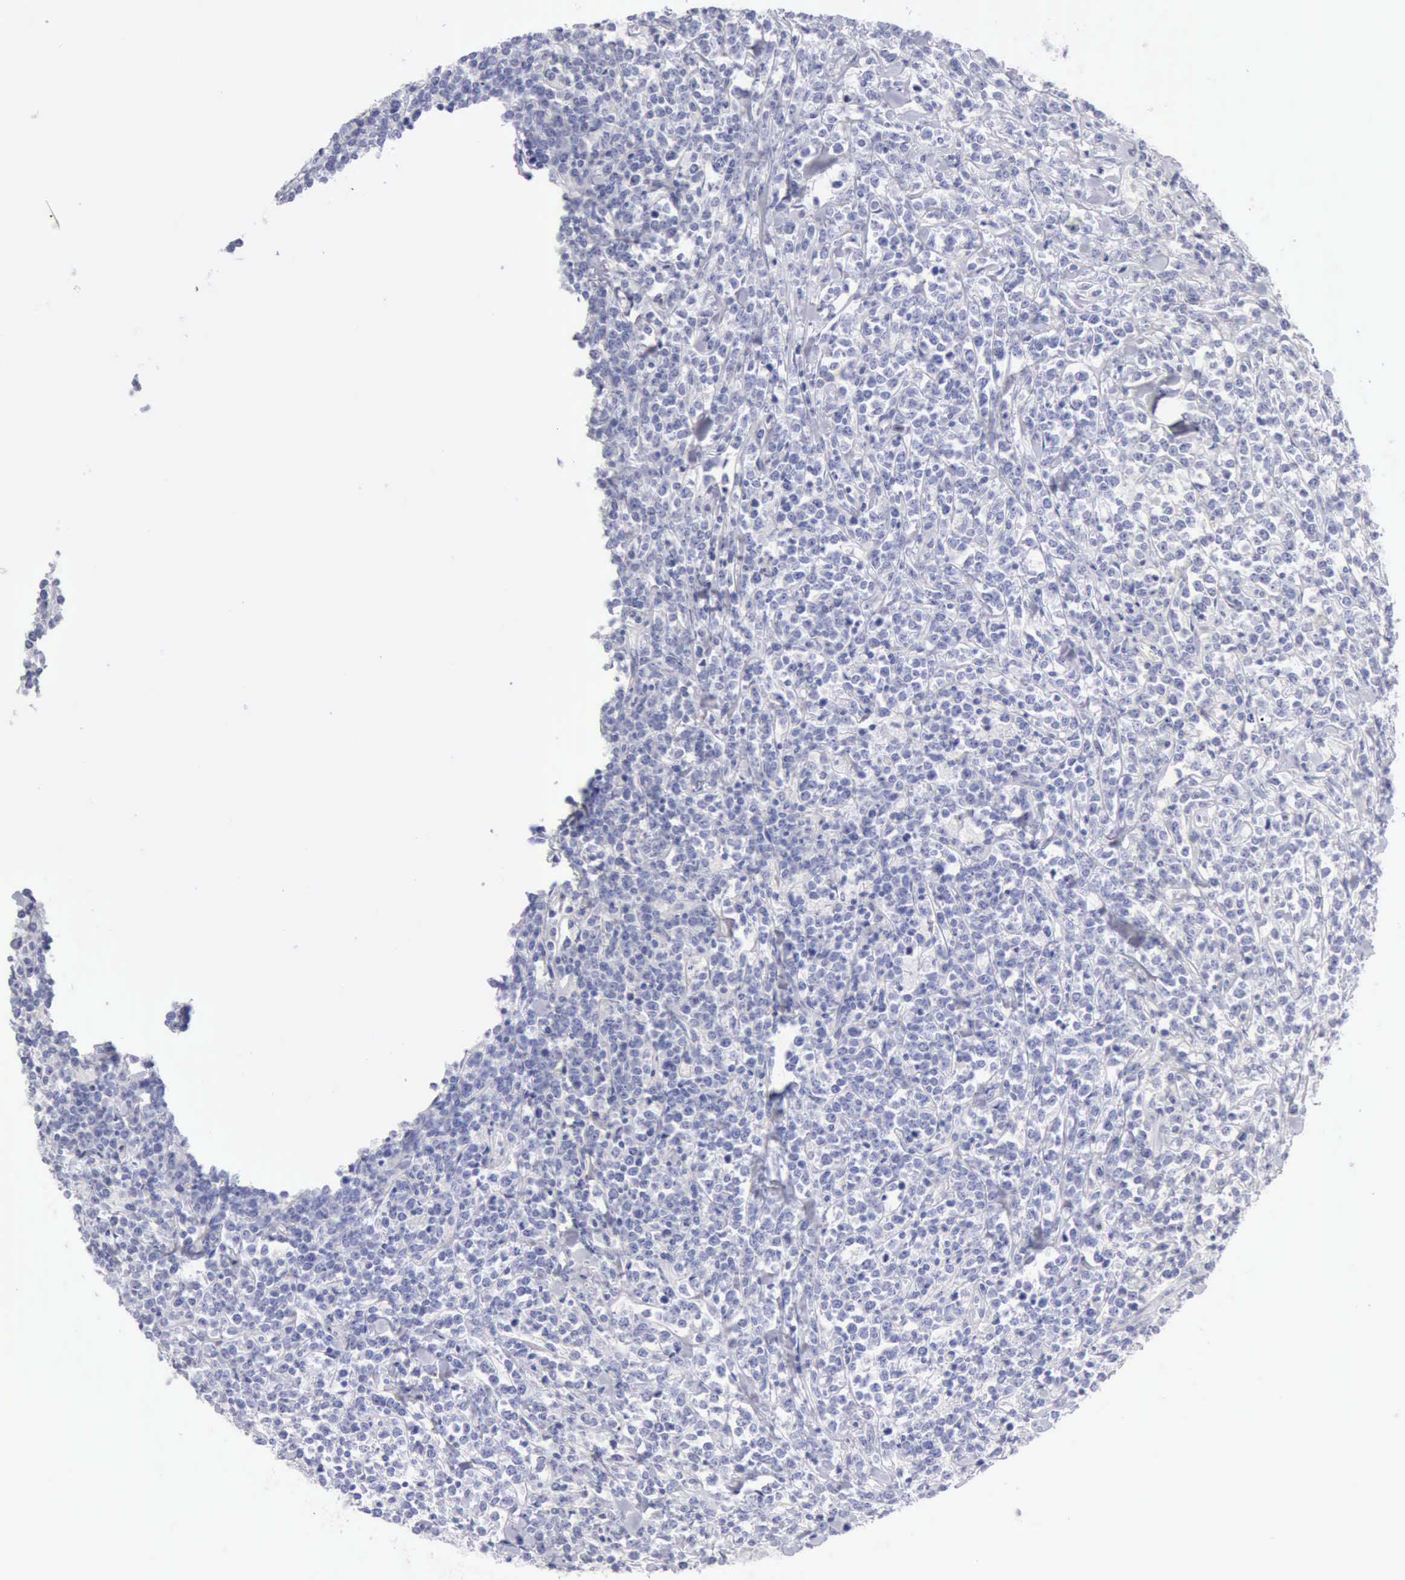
{"staining": {"intensity": "negative", "quantity": "none", "location": "none"}, "tissue": "lymphoma", "cell_type": "Tumor cells", "image_type": "cancer", "snomed": [{"axis": "morphology", "description": "Malignant lymphoma, non-Hodgkin's type, High grade"}, {"axis": "topography", "description": "Small intestine"}, {"axis": "topography", "description": "Colon"}], "caption": "Malignant lymphoma, non-Hodgkin's type (high-grade) stained for a protein using immunohistochemistry displays no positivity tumor cells.", "gene": "KRT5", "patient": {"sex": "male", "age": 8}}